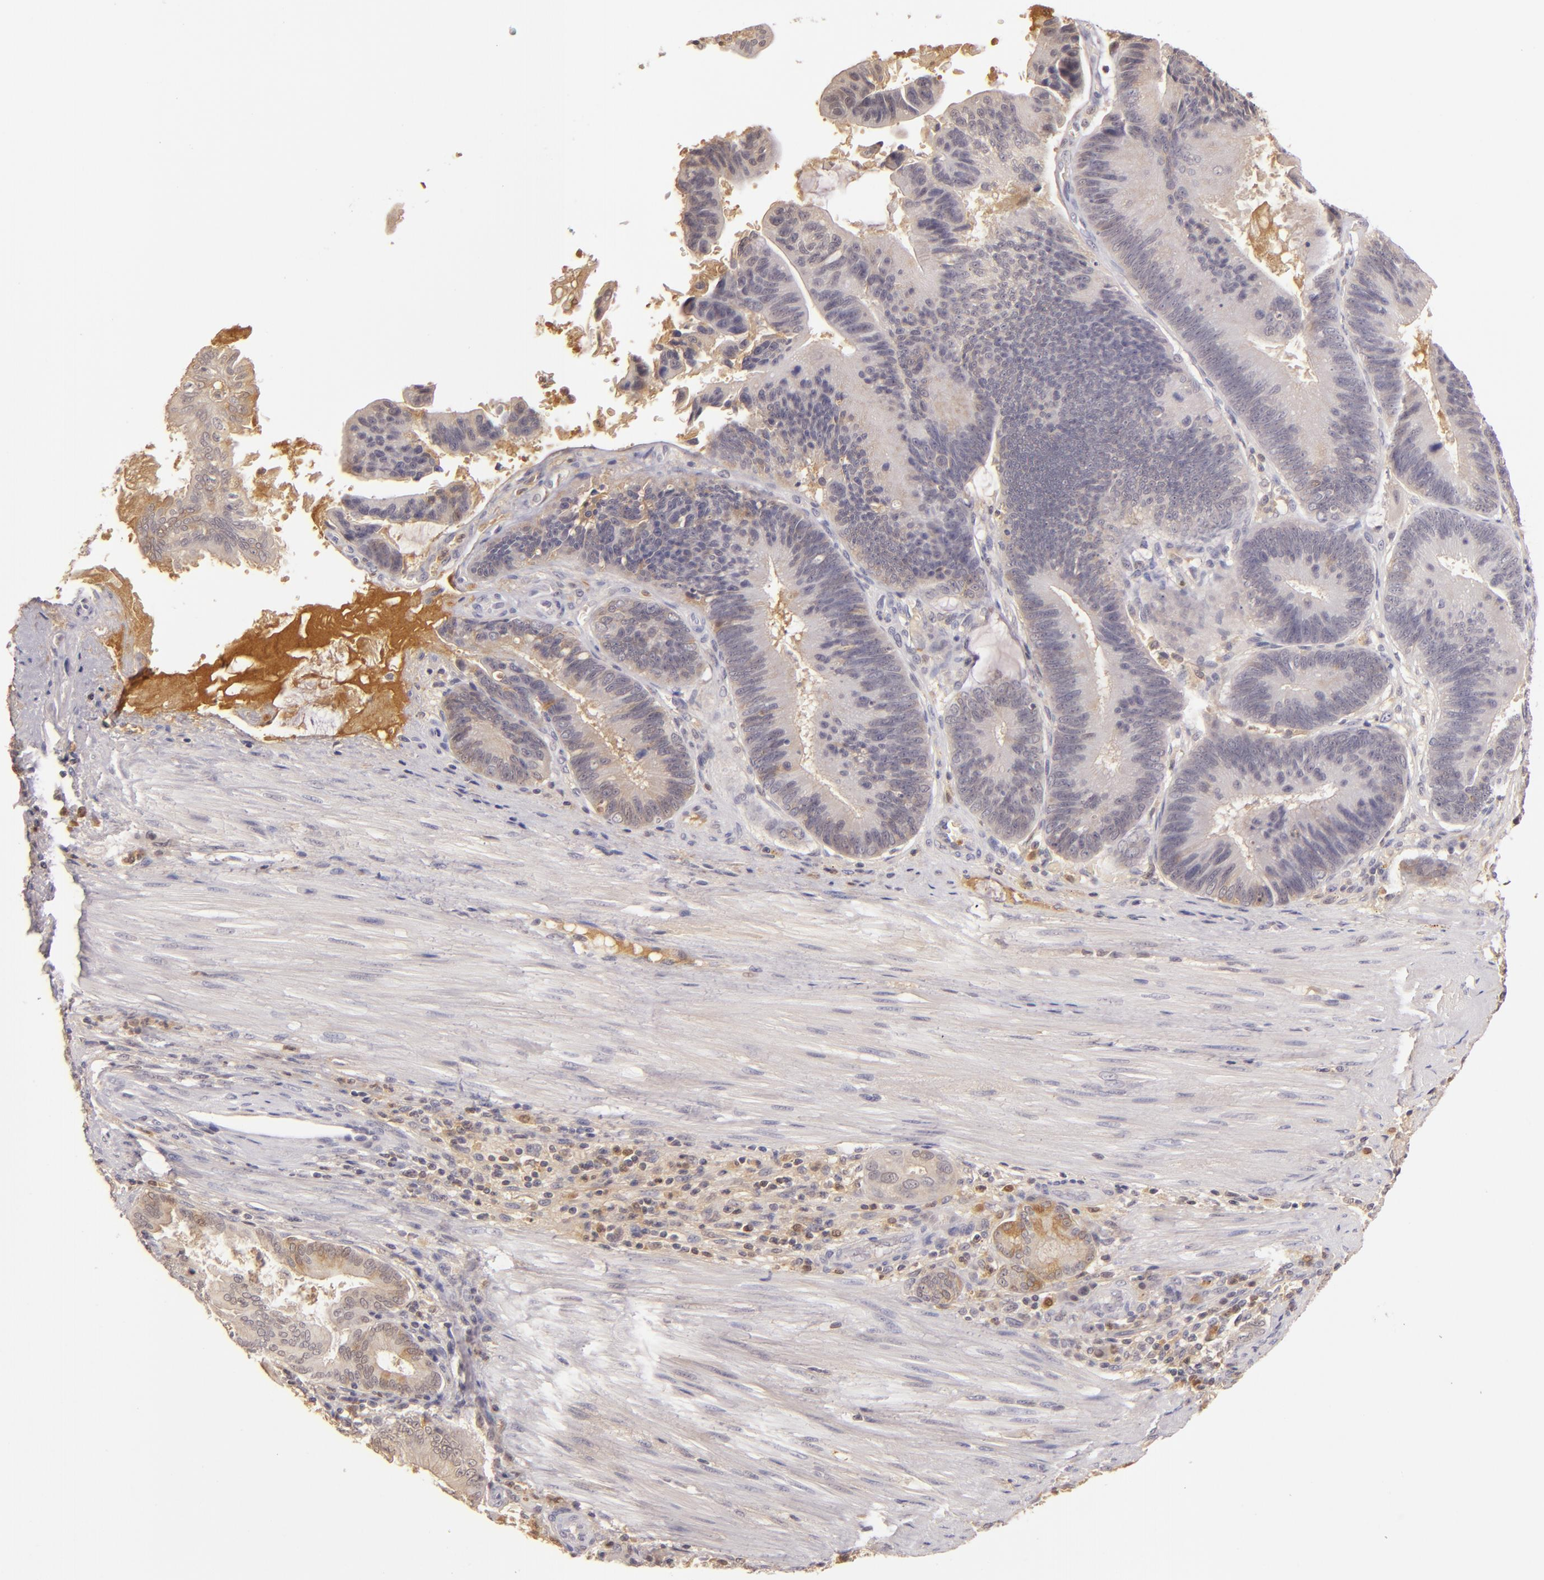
{"staining": {"intensity": "weak", "quantity": ">75%", "location": "cytoplasmic/membranous"}, "tissue": "pancreatic cancer", "cell_type": "Tumor cells", "image_type": "cancer", "snomed": [{"axis": "morphology", "description": "Adenocarcinoma, NOS"}, {"axis": "topography", "description": "Pancreas"}], "caption": "Immunohistochemistry of human pancreatic adenocarcinoma reveals low levels of weak cytoplasmic/membranous expression in approximately >75% of tumor cells. (DAB IHC, brown staining for protein, blue staining for nuclei).", "gene": "LRG1", "patient": {"sex": "male", "age": 82}}